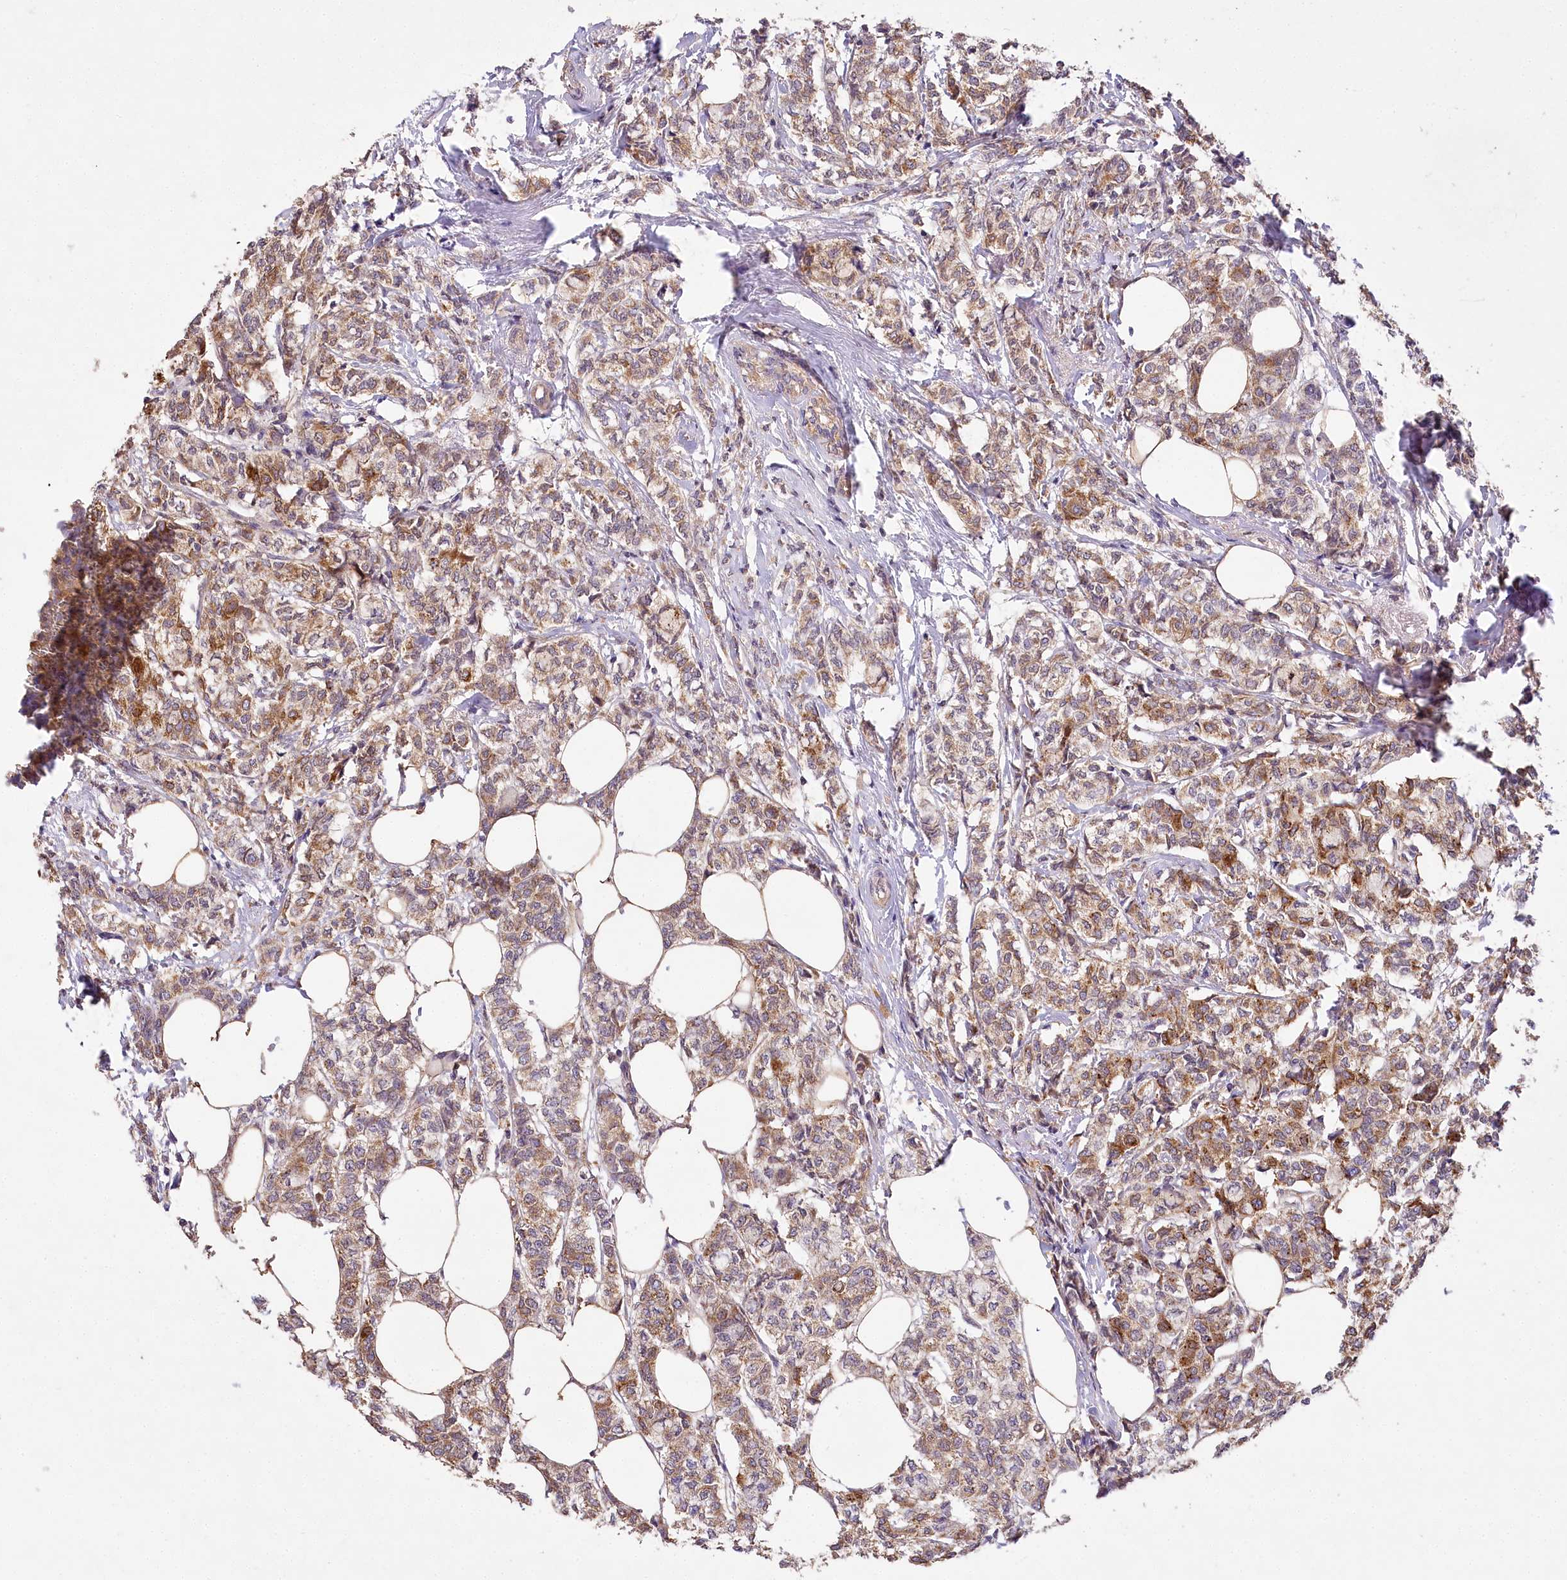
{"staining": {"intensity": "moderate", "quantity": ">75%", "location": "cytoplasmic/membranous"}, "tissue": "breast cancer", "cell_type": "Tumor cells", "image_type": "cancer", "snomed": [{"axis": "morphology", "description": "Lobular carcinoma"}, {"axis": "topography", "description": "Breast"}], "caption": "Brown immunohistochemical staining in human breast cancer (lobular carcinoma) exhibits moderate cytoplasmic/membranous expression in about >75% of tumor cells.", "gene": "LSS", "patient": {"sex": "female", "age": 60}}